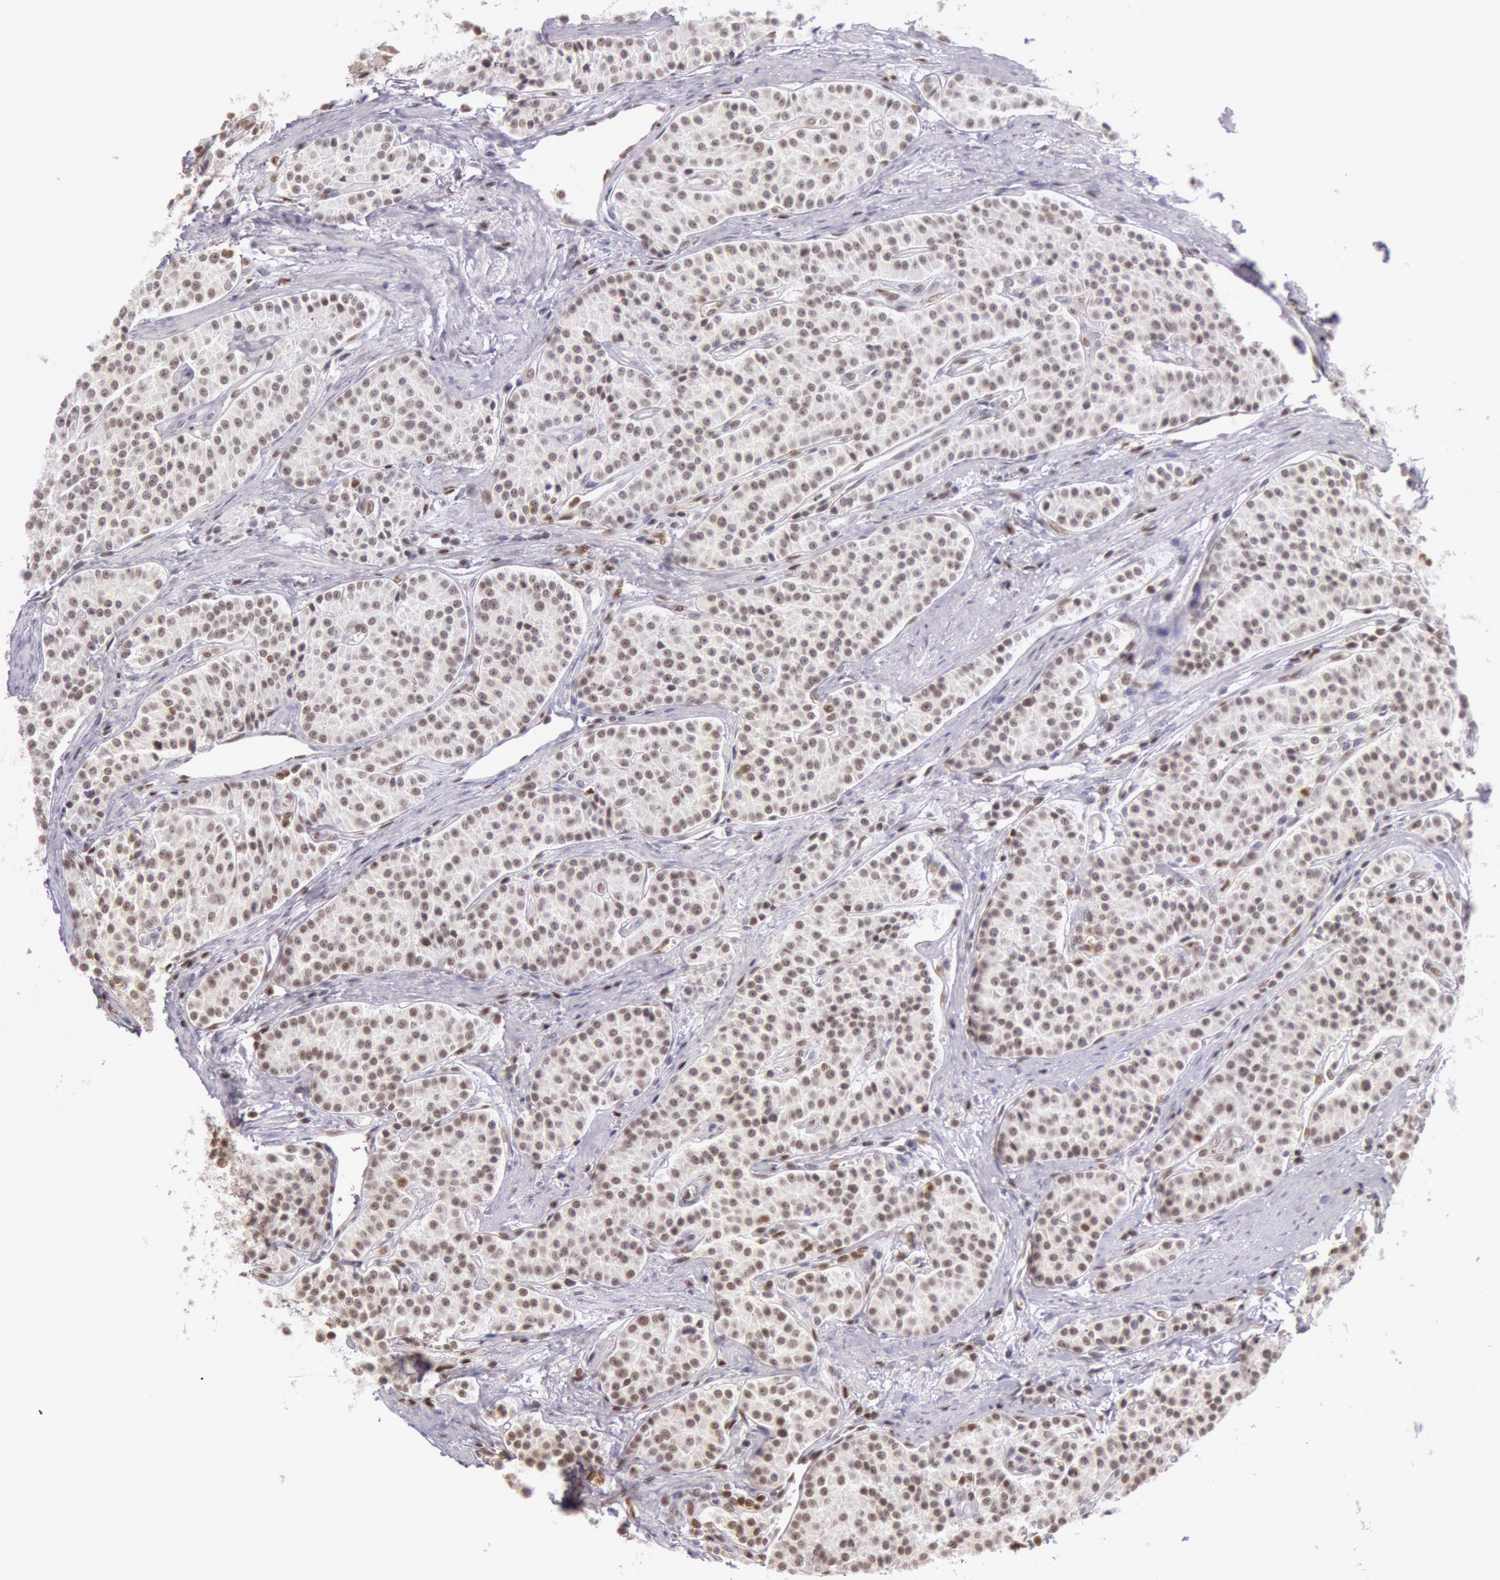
{"staining": {"intensity": "weak", "quantity": ">75%", "location": "nuclear"}, "tissue": "carcinoid", "cell_type": "Tumor cells", "image_type": "cancer", "snomed": [{"axis": "morphology", "description": "Carcinoid, malignant, NOS"}, {"axis": "topography", "description": "Stomach"}], "caption": "Carcinoid (malignant) stained for a protein shows weak nuclear positivity in tumor cells. The staining is performed using DAB brown chromogen to label protein expression. The nuclei are counter-stained blue using hematoxylin.", "gene": "ESS2", "patient": {"sex": "female", "age": 76}}